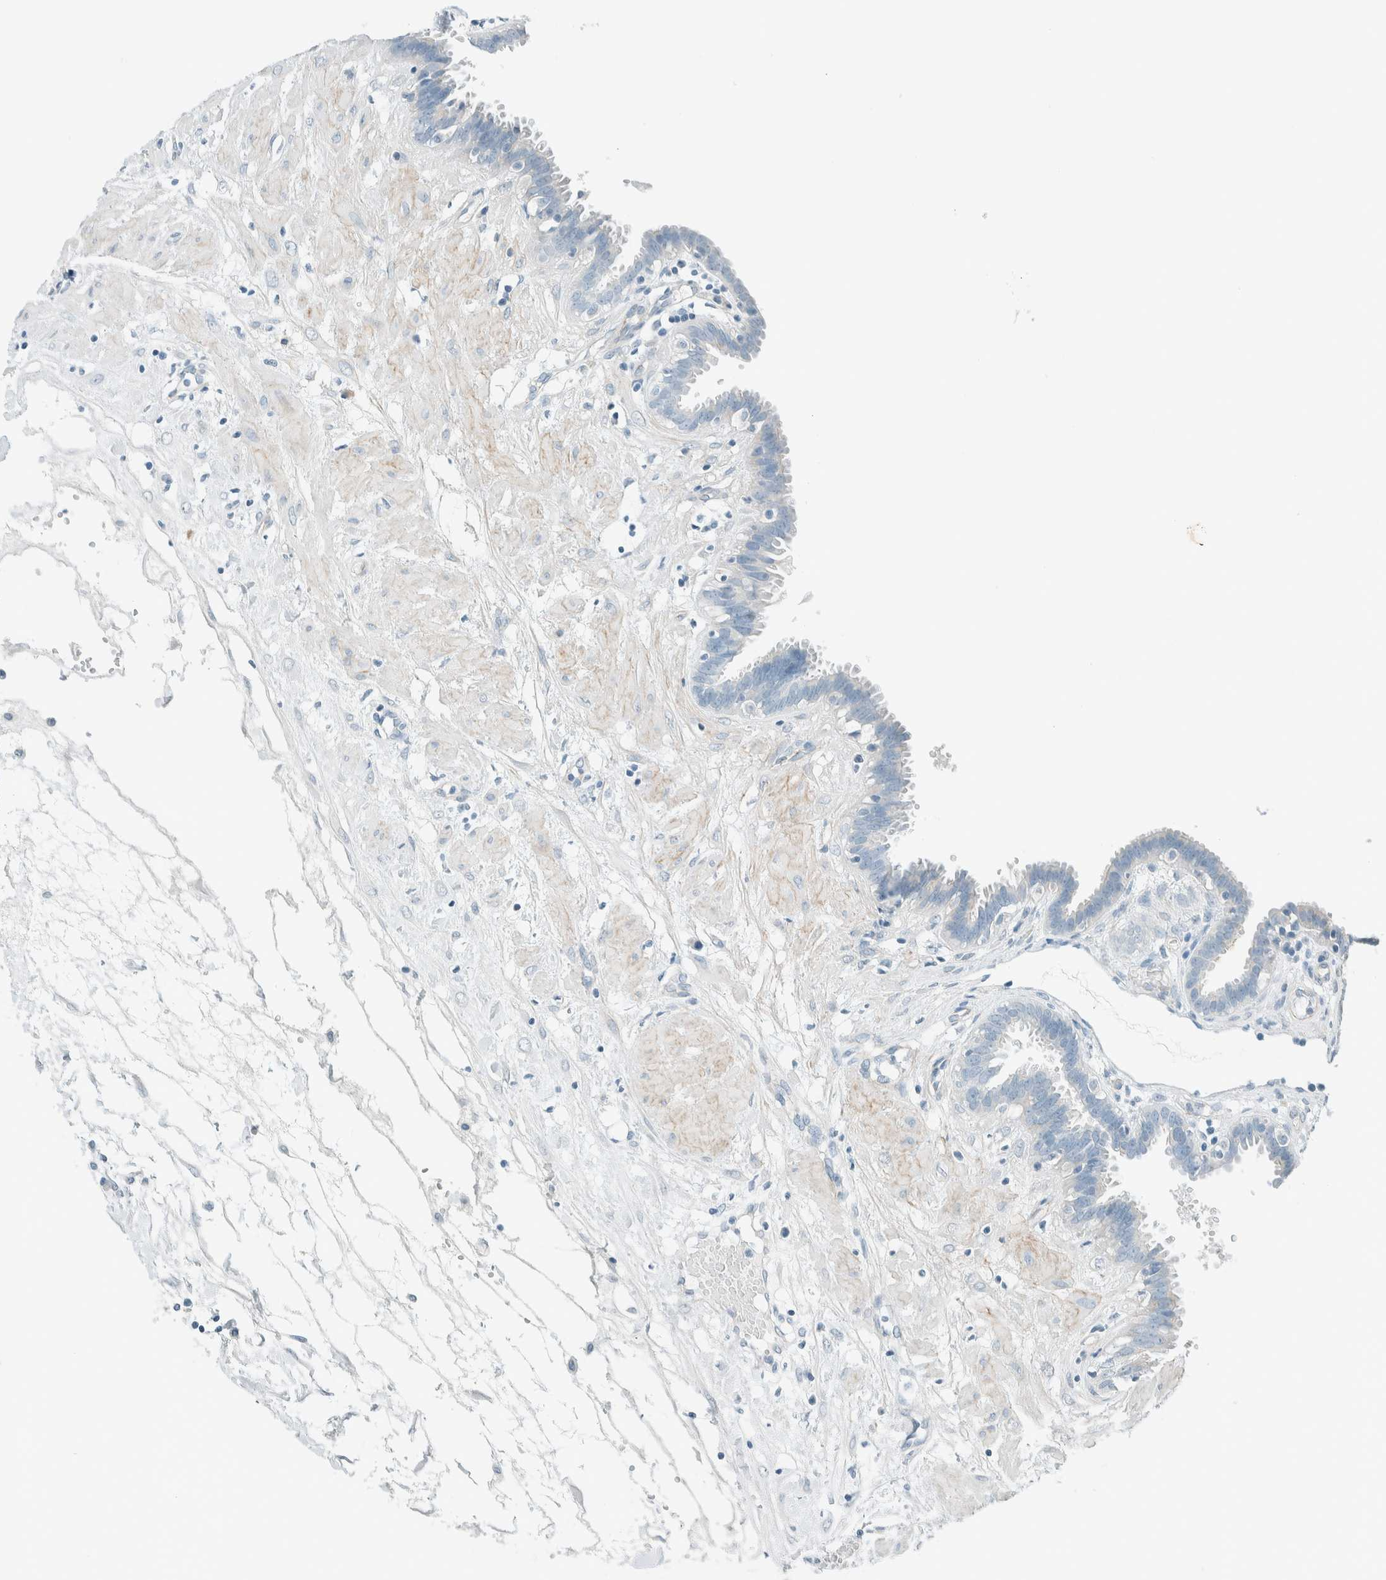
{"staining": {"intensity": "negative", "quantity": "none", "location": "none"}, "tissue": "fallopian tube", "cell_type": "Glandular cells", "image_type": "normal", "snomed": [{"axis": "morphology", "description": "Normal tissue, NOS"}, {"axis": "topography", "description": "Fallopian tube"}, {"axis": "topography", "description": "Placenta"}], "caption": "IHC histopathology image of normal fallopian tube: human fallopian tube stained with DAB shows no significant protein staining in glandular cells.", "gene": "SLFN12", "patient": {"sex": "female", "age": 32}}